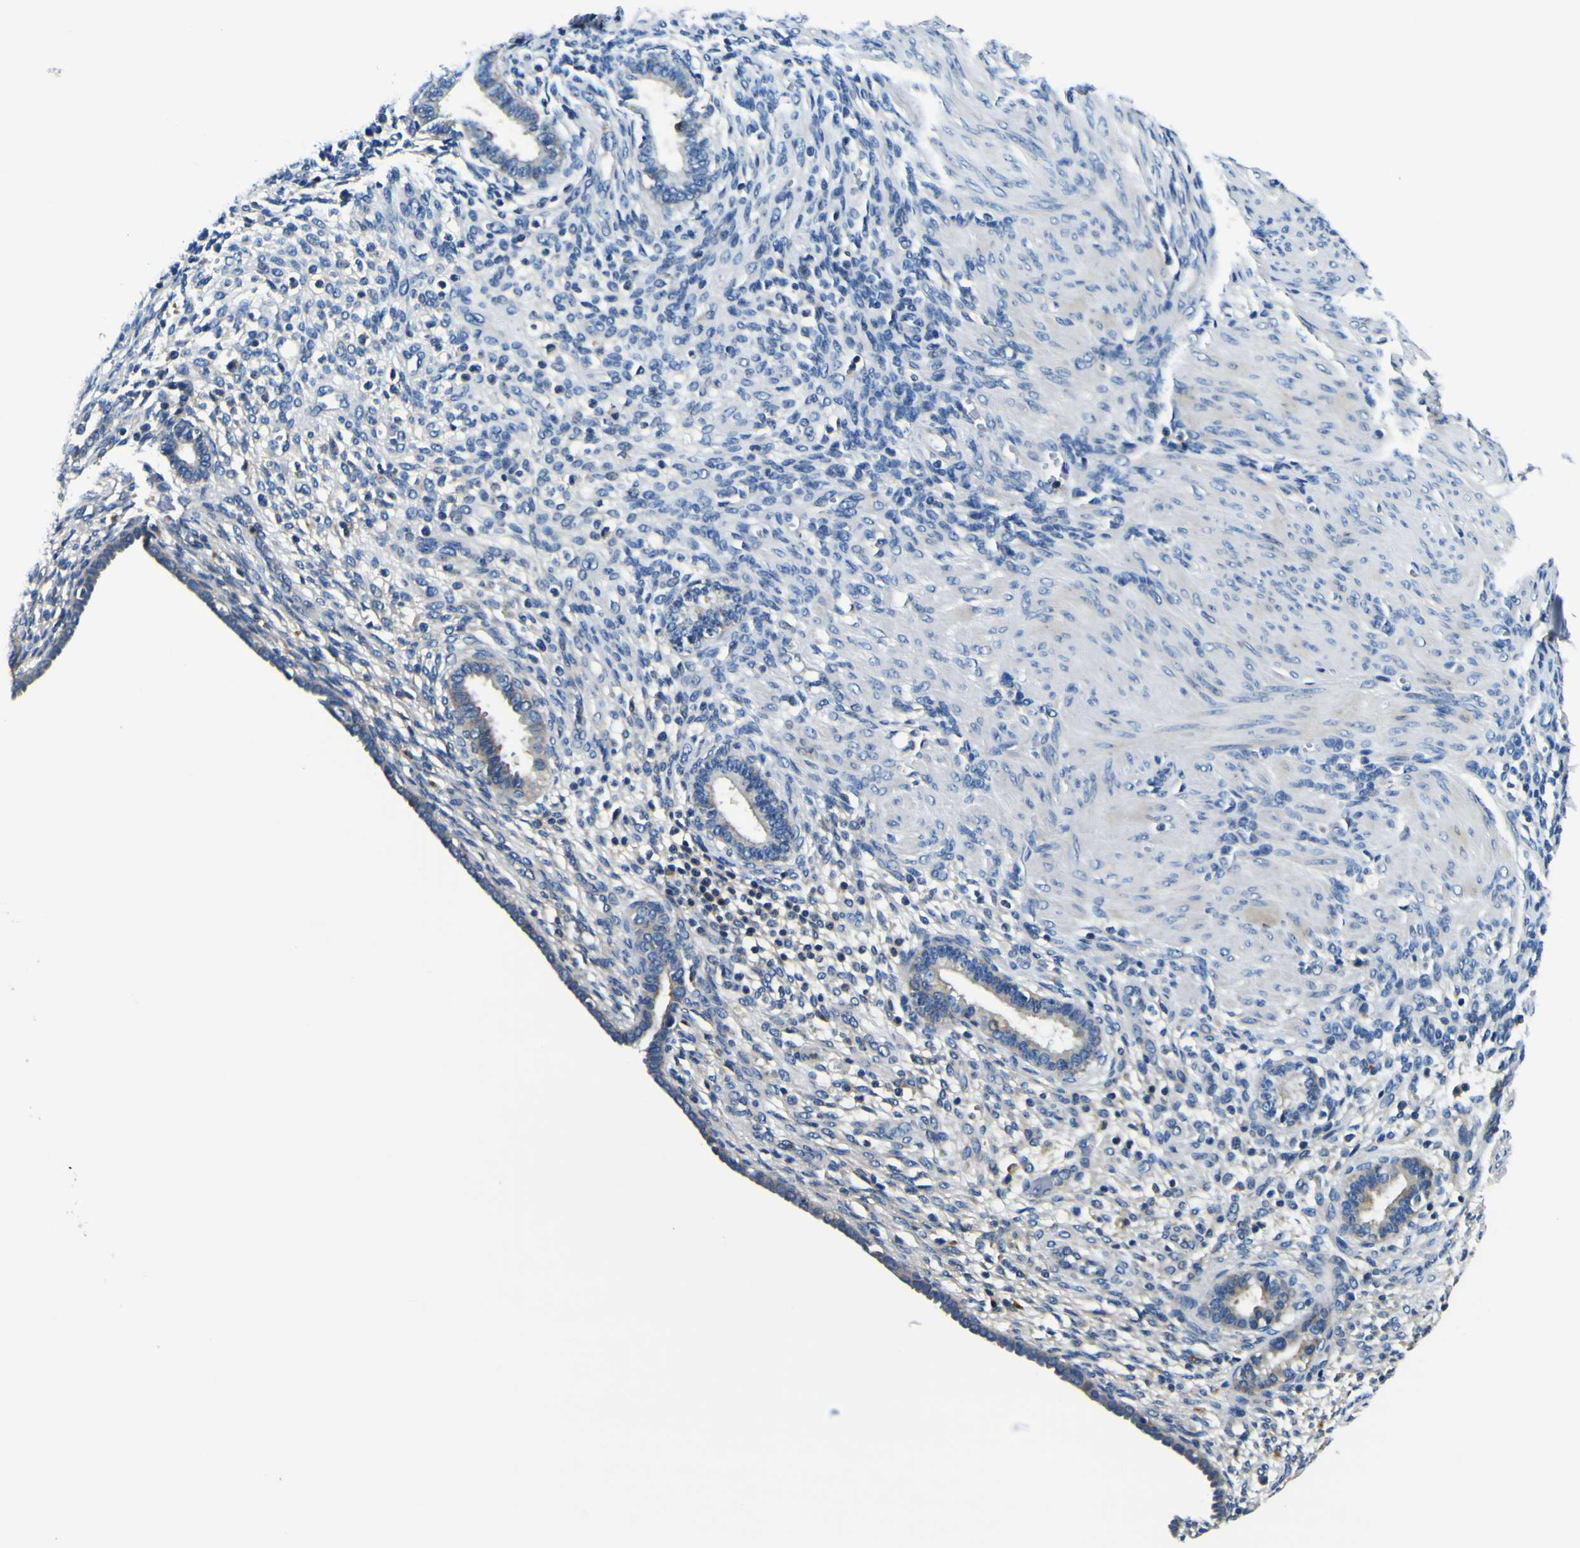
{"staining": {"intensity": "negative", "quantity": "none", "location": "none"}, "tissue": "endometrium", "cell_type": "Cells in endometrial stroma", "image_type": "normal", "snomed": [{"axis": "morphology", "description": "Normal tissue, NOS"}, {"axis": "topography", "description": "Endometrium"}], "caption": "Immunohistochemistry (IHC) image of normal endometrium stained for a protein (brown), which displays no expression in cells in endometrial stroma.", "gene": "CLSTN1", "patient": {"sex": "female", "age": 72}}